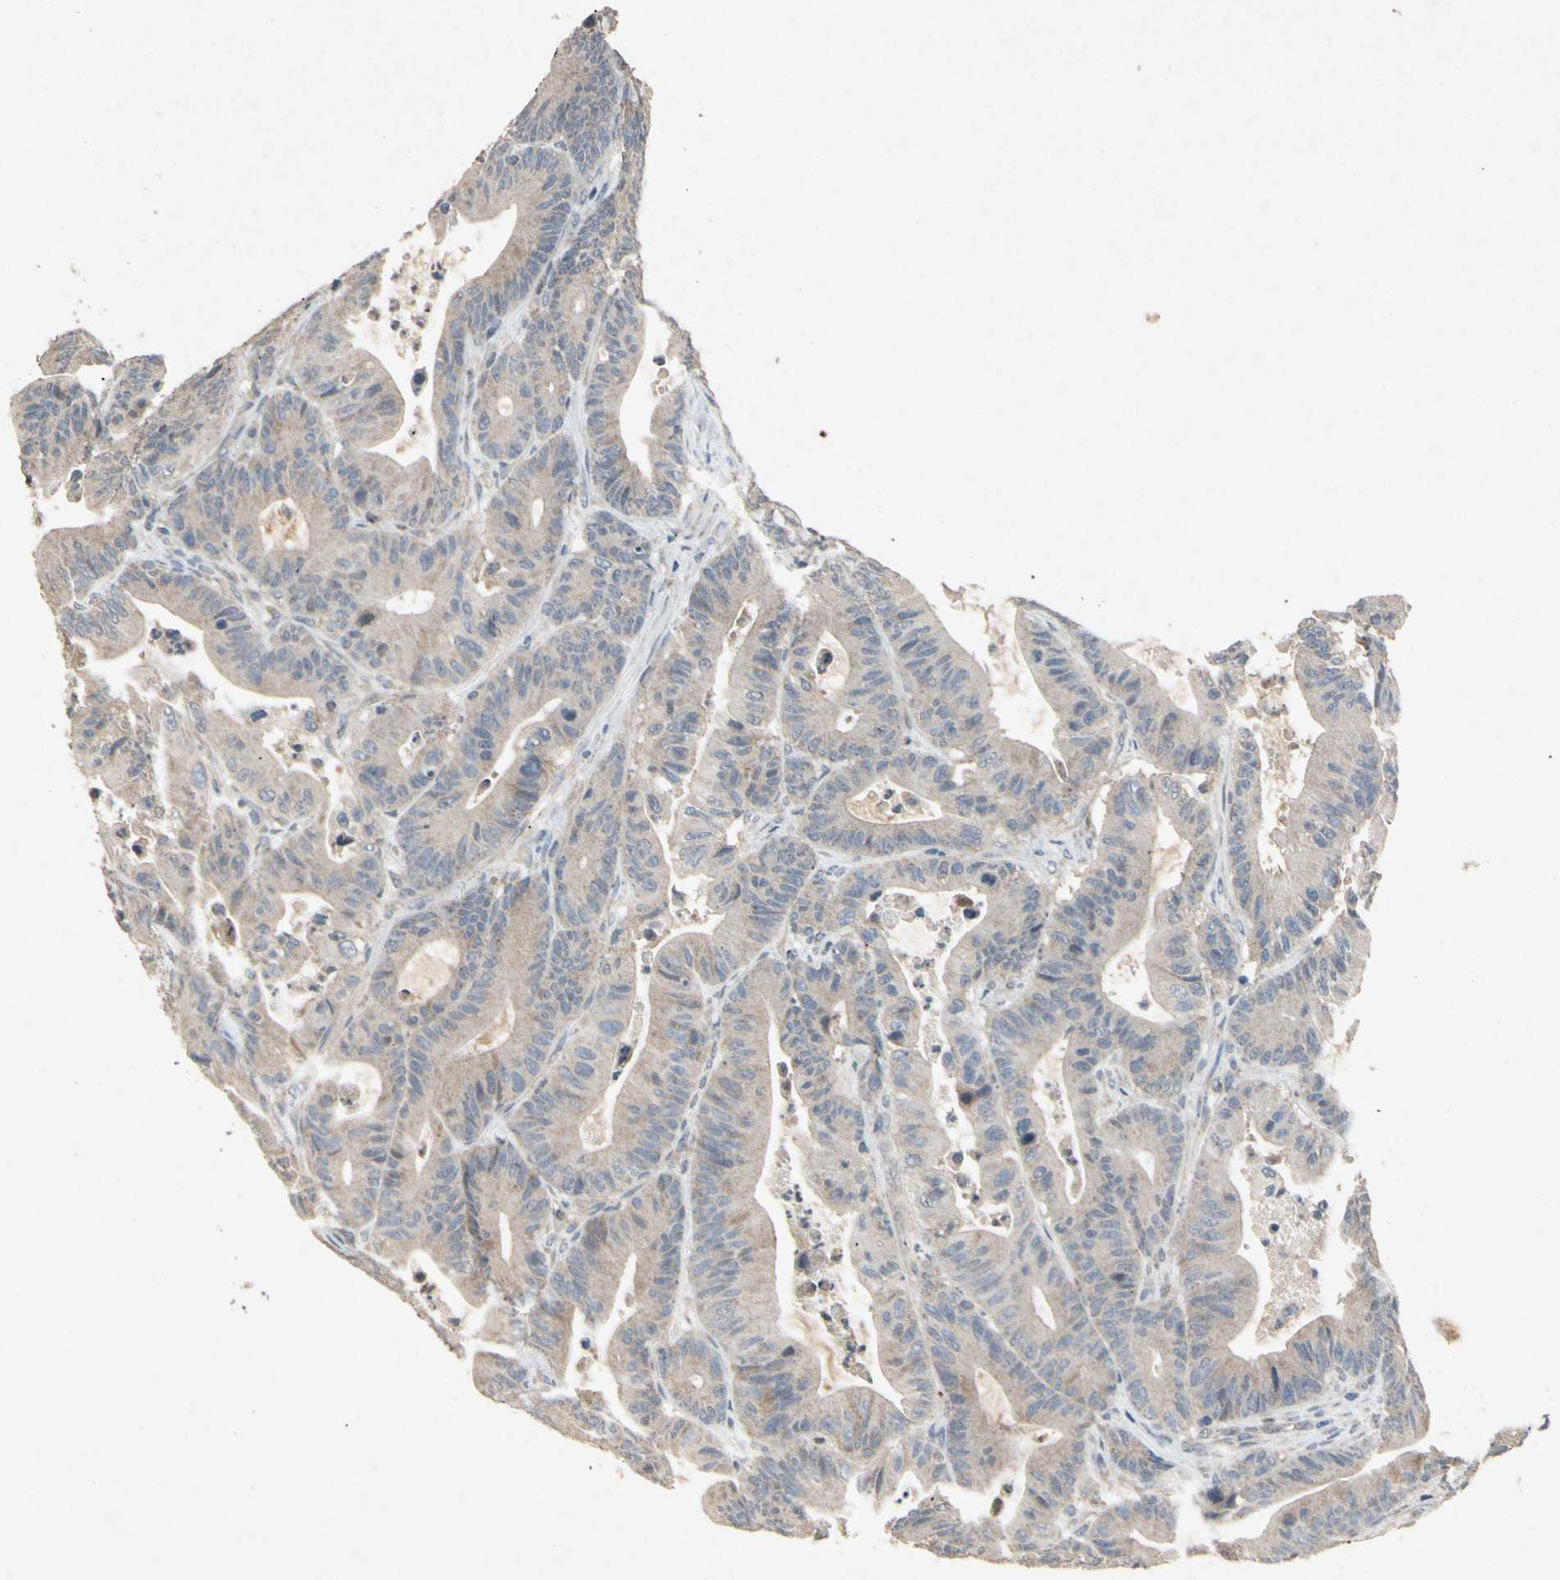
{"staining": {"intensity": "weak", "quantity": "25%-75%", "location": "cytoplasmic/membranous"}, "tissue": "colorectal cancer", "cell_type": "Tumor cells", "image_type": "cancer", "snomed": [{"axis": "morphology", "description": "Adenocarcinoma, NOS"}, {"axis": "topography", "description": "Colon"}], "caption": "Colorectal cancer stained with immunohistochemistry demonstrates weak cytoplasmic/membranous staining in approximately 25%-75% of tumor cells.", "gene": "GPLD1", "patient": {"sex": "female", "age": 84}}